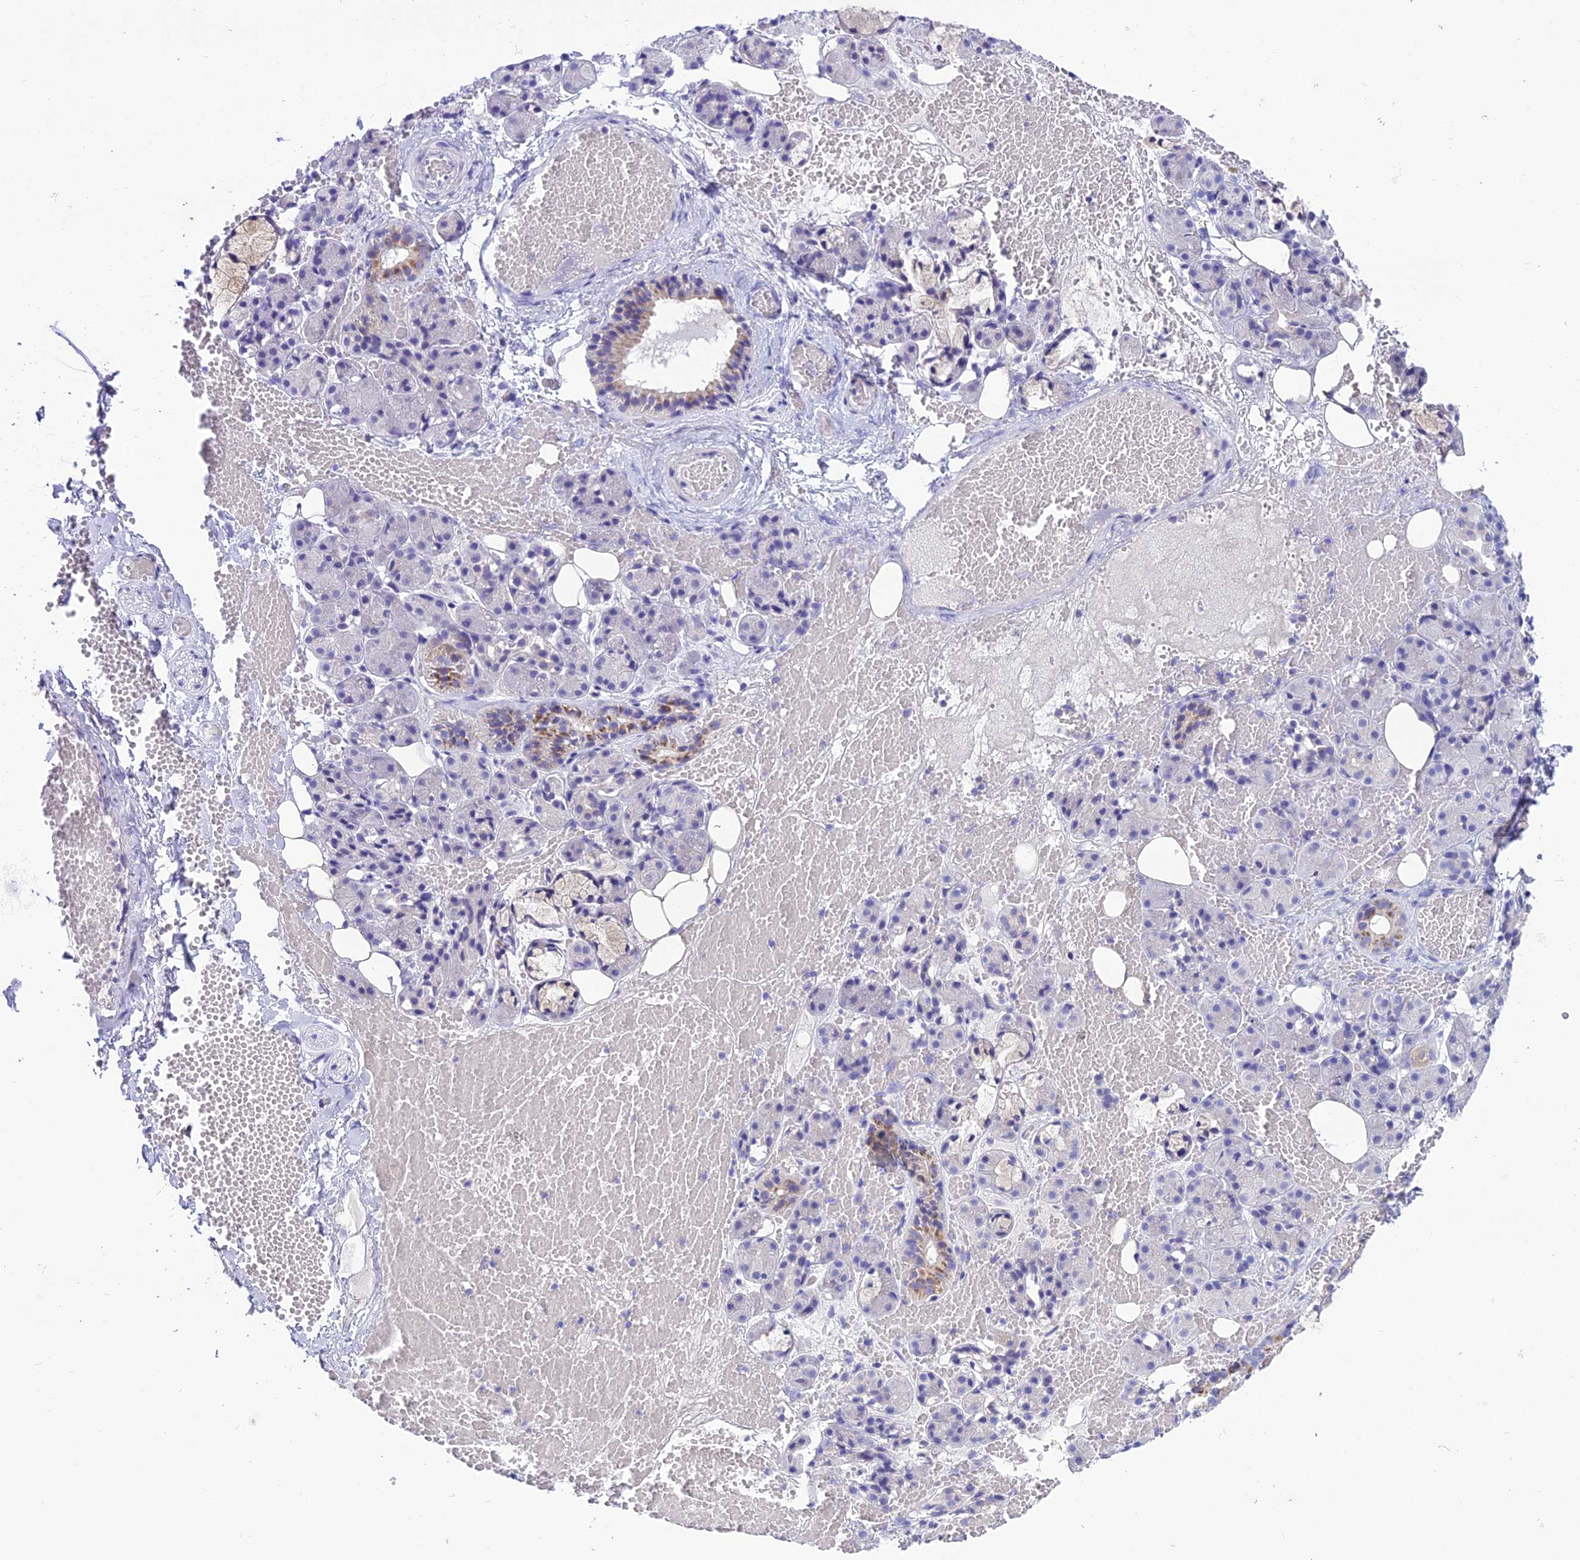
{"staining": {"intensity": "moderate", "quantity": "<25%", "location": "cytoplasmic/membranous"}, "tissue": "salivary gland", "cell_type": "Glandular cells", "image_type": "normal", "snomed": [{"axis": "morphology", "description": "Normal tissue, NOS"}, {"axis": "topography", "description": "Salivary gland"}], "caption": "Protein analysis of unremarkable salivary gland demonstrates moderate cytoplasmic/membranous expression in about <25% of glandular cells.", "gene": "MIIP", "patient": {"sex": "male", "age": 63}}